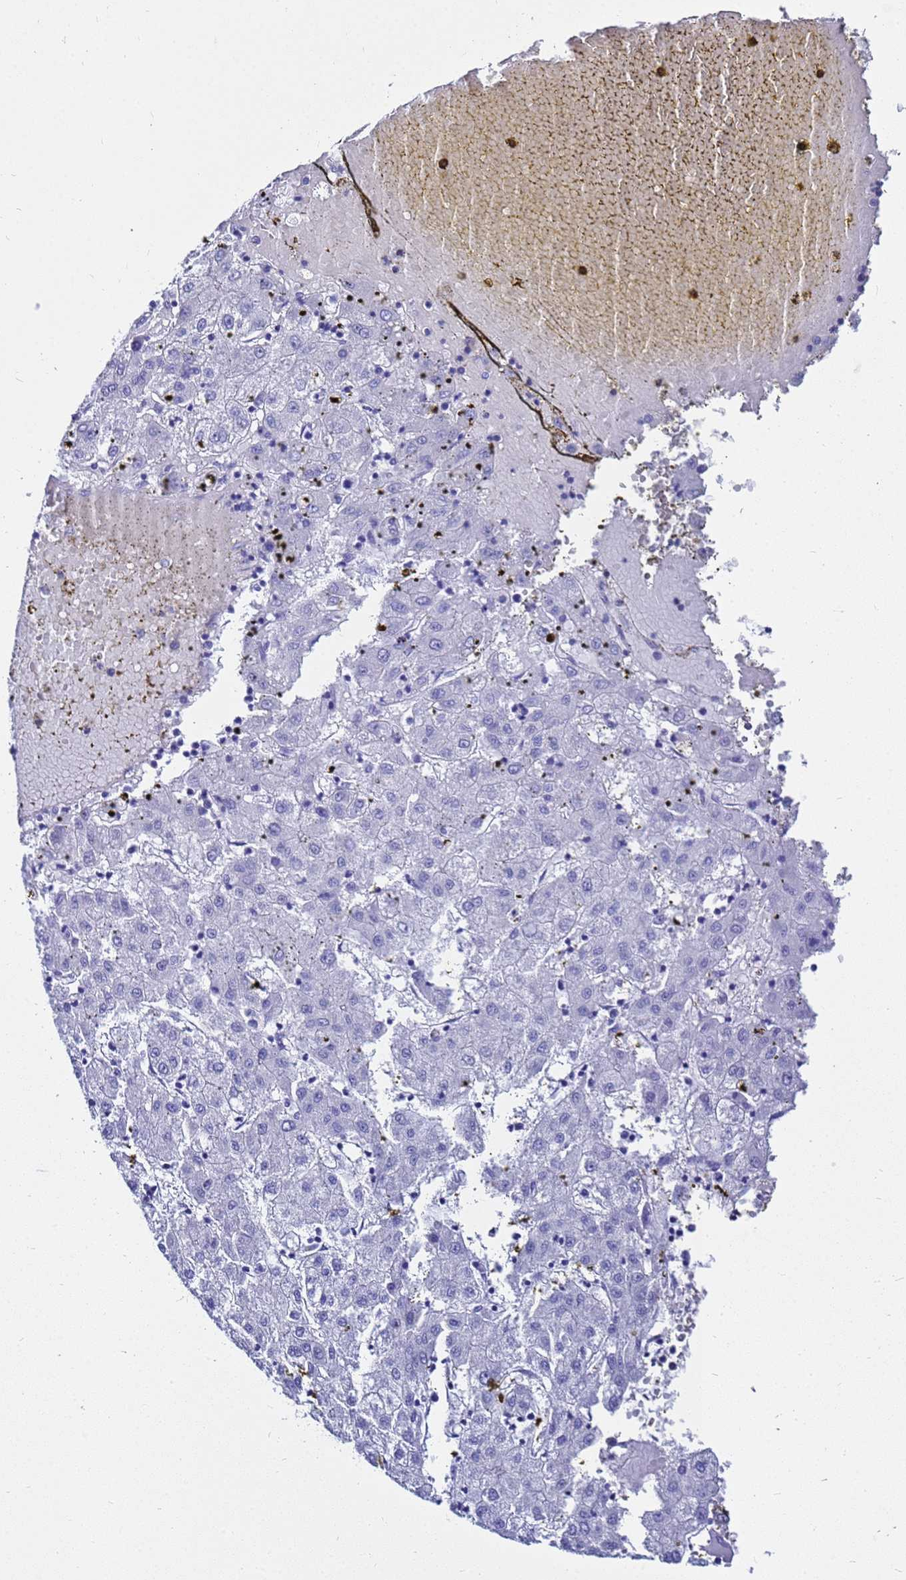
{"staining": {"intensity": "negative", "quantity": "none", "location": "none"}, "tissue": "liver cancer", "cell_type": "Tumor cells", "image_type": "cancer", "snomed": [{"axis": "morphology", "description": "Carcinoma, Hepatocellular, NOS"}, {"axis": "topography", "description": "Liver"}], "caption": "Liver cancer was stained to show a protein in brown. There is no significant positivity in tumor cells. (Brightfield microscopy of DAB immunohistochemistry at high magnification).", "gene": "CKB", "patient": {"sex": "male", "age": 72}}